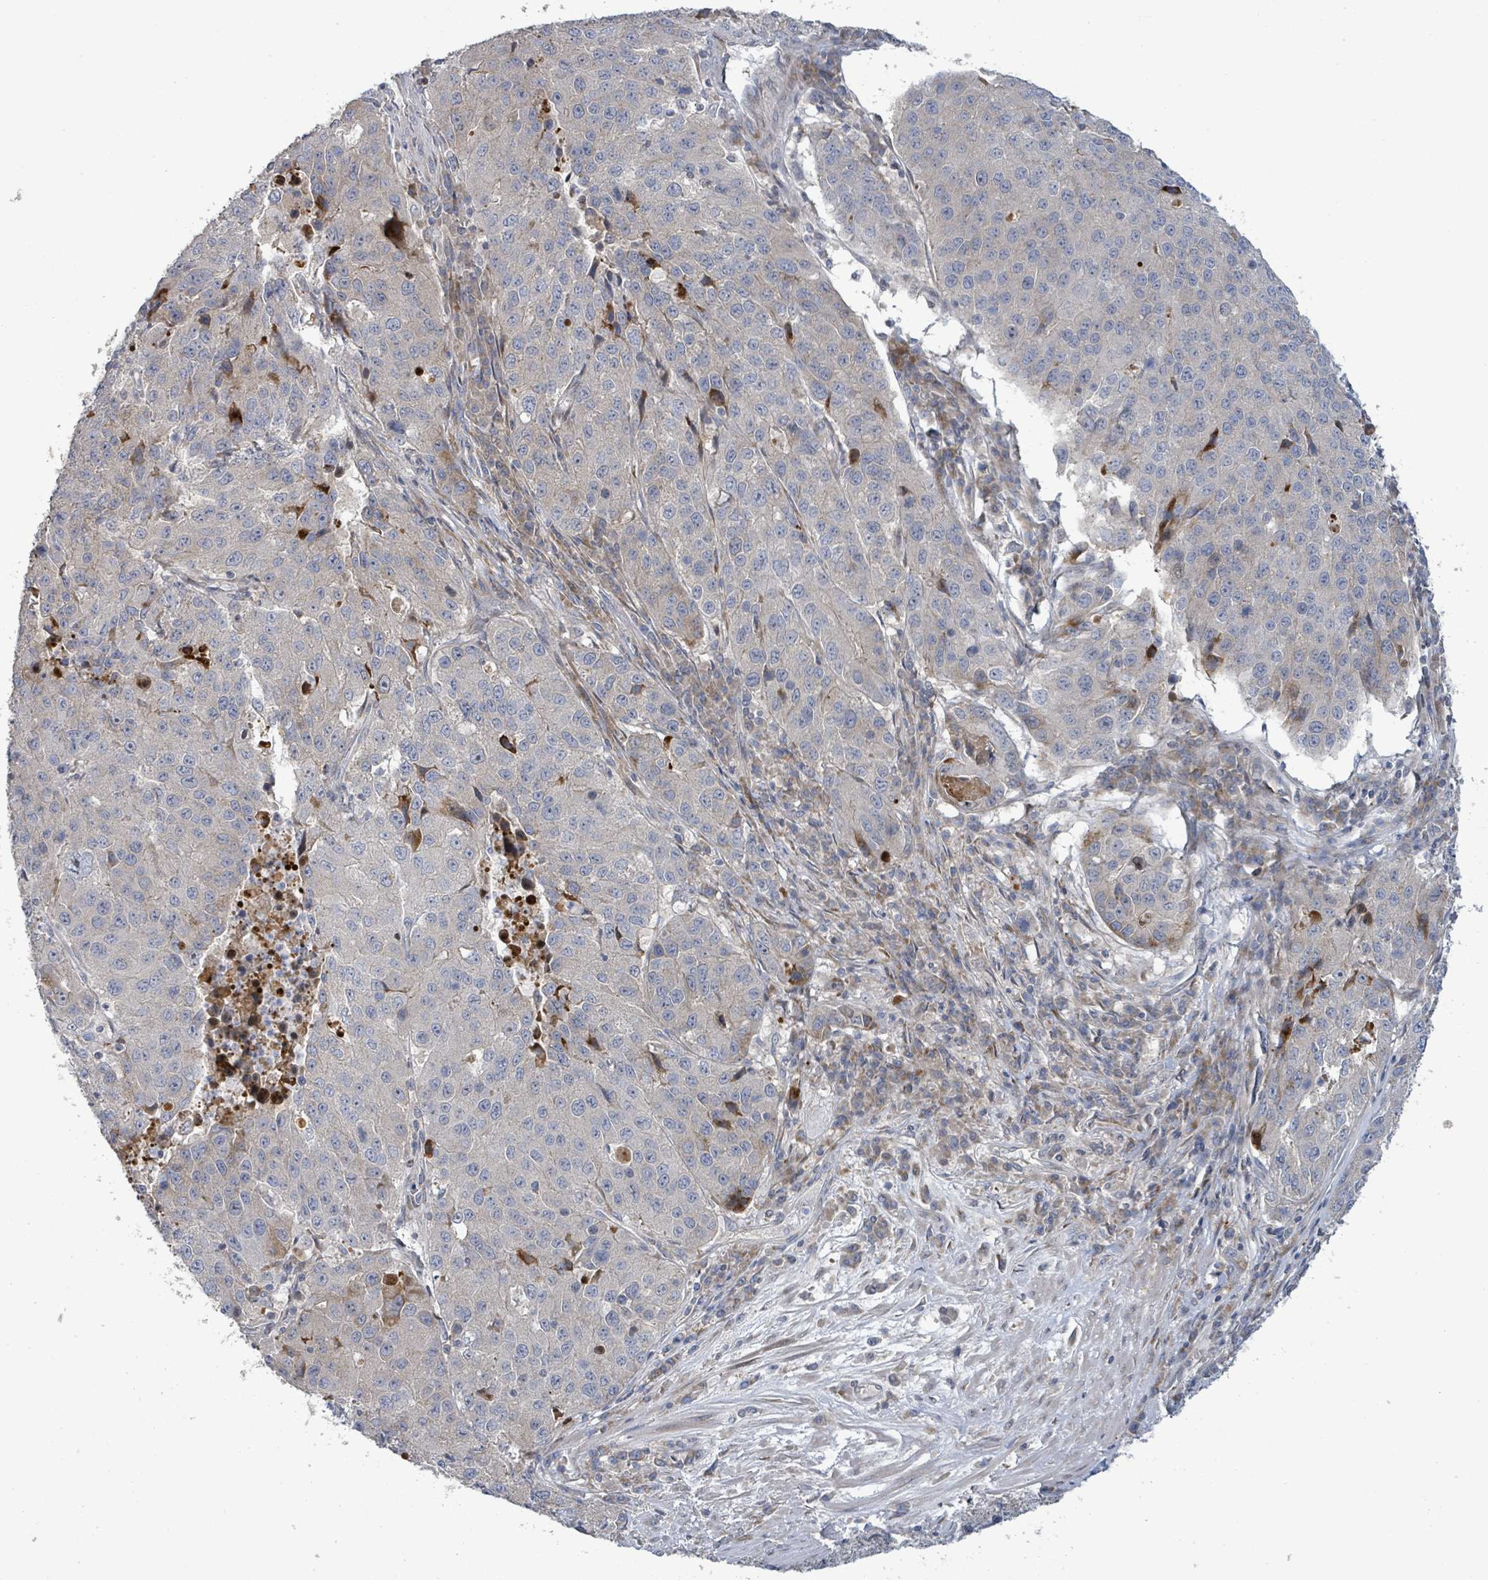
{"staining": {"intensity": "negative", "quantity": "none", "location": "none"}, "tissue": "stomach cancer", "cell_type": "Tumor cells", "image_type": "cancer", "snomed": [{"axis": "morphology", "description": "Adenocarcinoma, NOS"}, {"axis": "topography", "description": "Stomach"}], "caption": "This is a micrograph of immunohistochemistry staining of stomach cancer (adenocarcinoma), which shows no expression in tumor cells.", "gene": "LILRA4", "patient": {"sex": "male", "age": 71}}